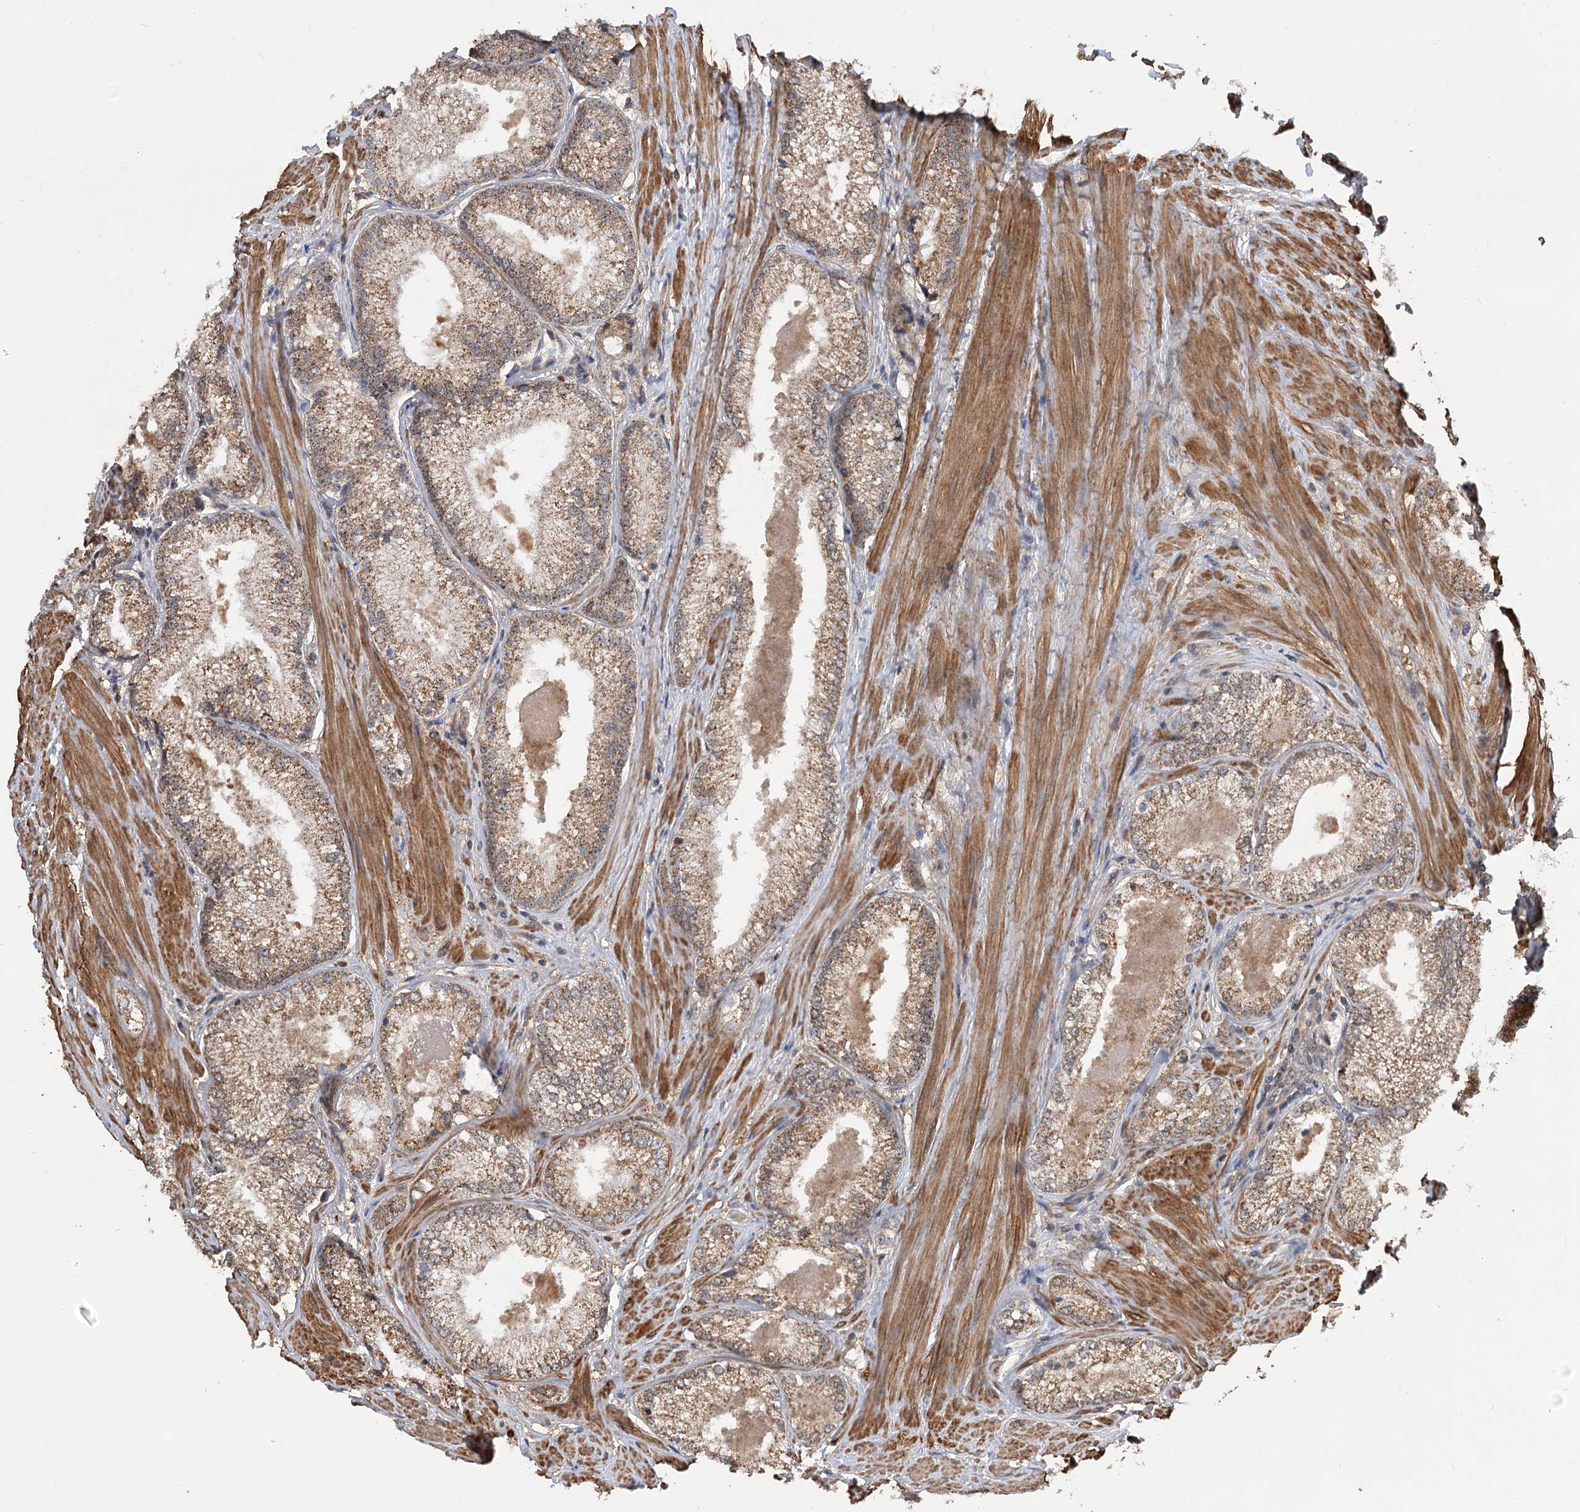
{"staining": {"intensity": "moderate", "quantity": ">75%", "location": "cytoplasmic/membranous"}, "tissue": "prostate cancer", "cell_type": "Tumor cells", "image_type": "cancer", "snomed": [{"axis": "morphology", "description": "Adenocarcinoma, High grade"}, {"axis": "topography", "description": "Prostate"}], "caption": "Brown immunohistochemical staining in human prostate cancer reveals moderate cytoplasmic/membranous expression in approximately >75% of tumor cells. (DAB (3,3'-diaminobenzidine) IHC, brown staining for protein, blue staining for nuclei).", "gene": "TENM2", "patient": {"sex": "male", "age": 66}}